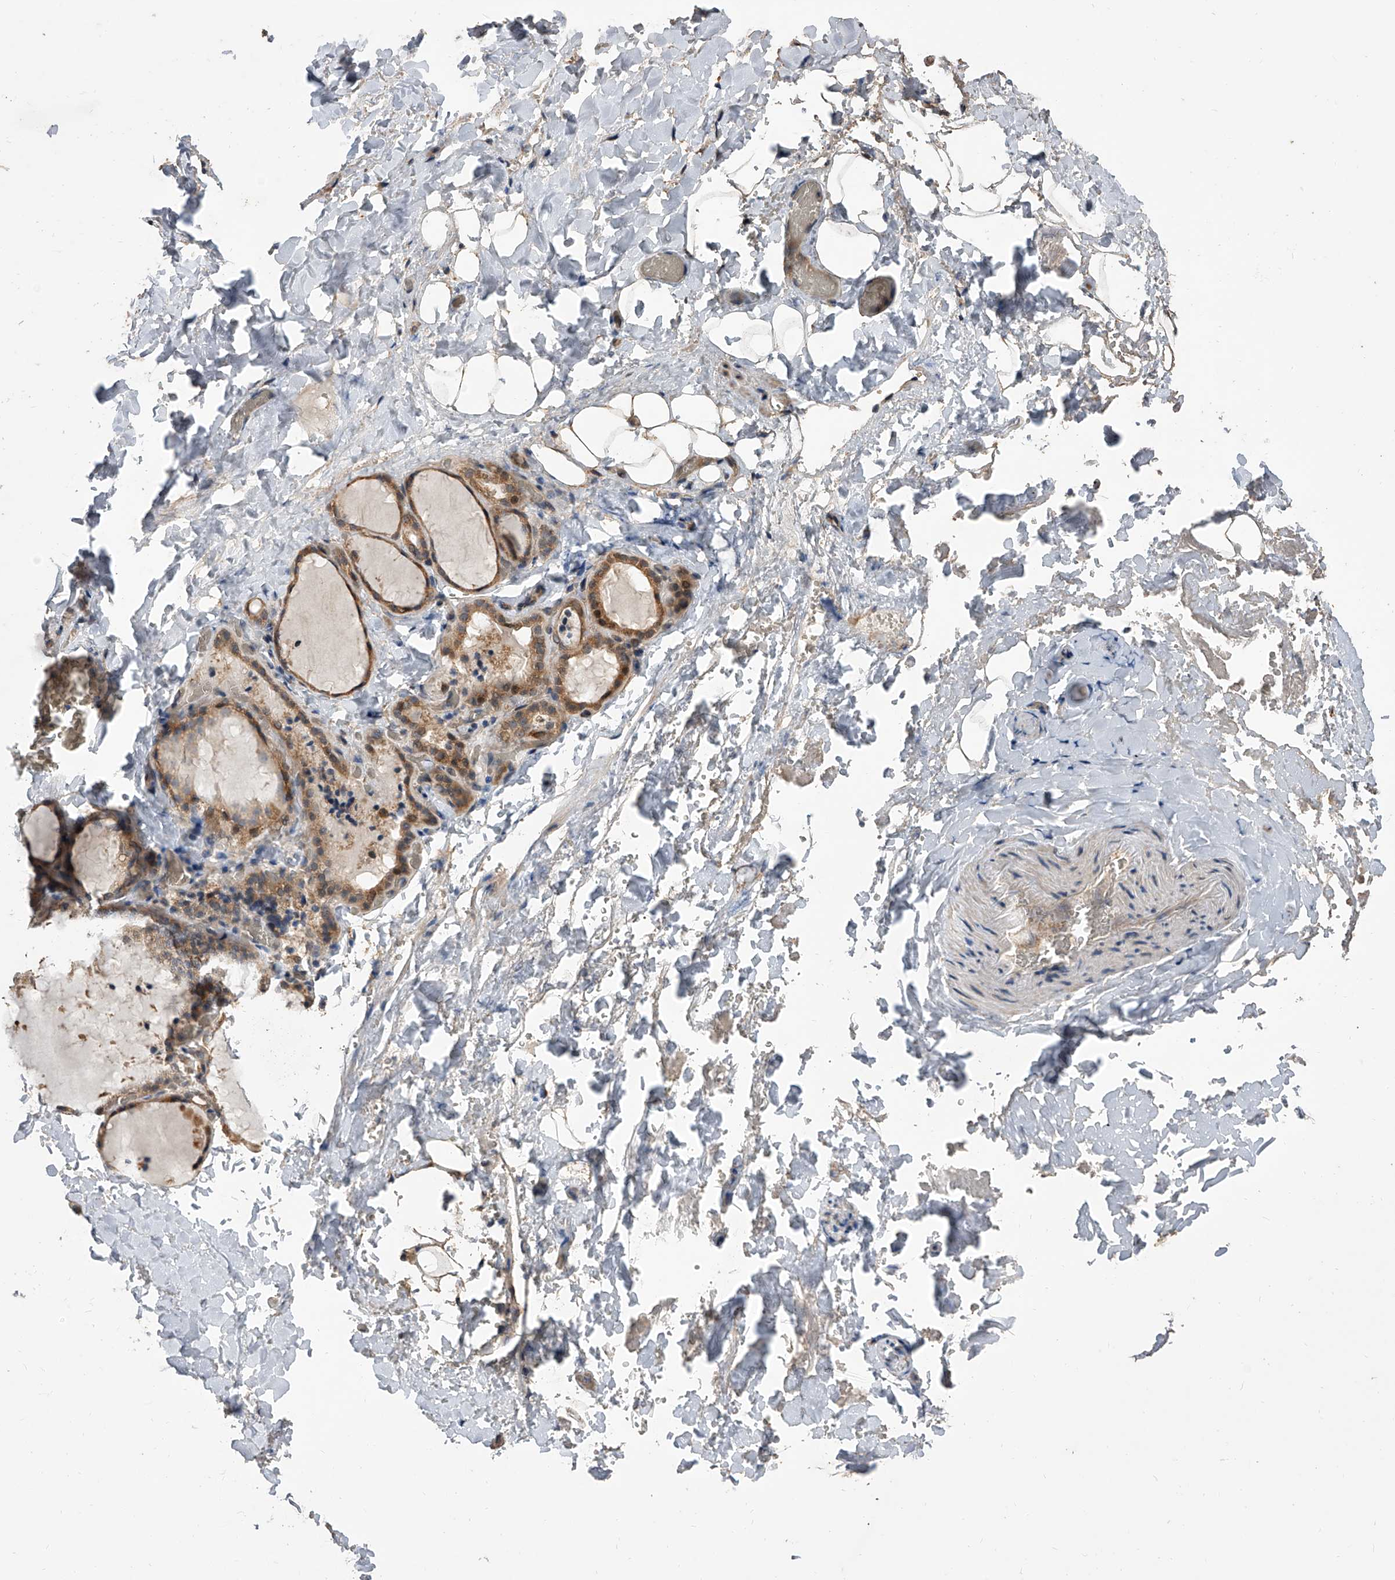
{"staining": {"intensity": "moderate", "quantity": ">75%", "location": "cytoplasmic/membranous"}, "tissue": "thyroid gland", "cell_type": "Glandular cells", "image_type": "normal", "snomed": [{"axis": "morphology", "description": "Normal tissue, NOS"}, {"axis": "topography", "description": "Thyroid gland"}], "caption": "A brown stain labels moderate cytoplasmic/membranous expression of a protein in glandular cells of benign thyroid gland. Using DAB (brown) and hematoxylin (blue) stains, captured at high magnification using brightfield microscopy.", "gene": "LTV1", "patient": {"sex": "female", "age": 22}}